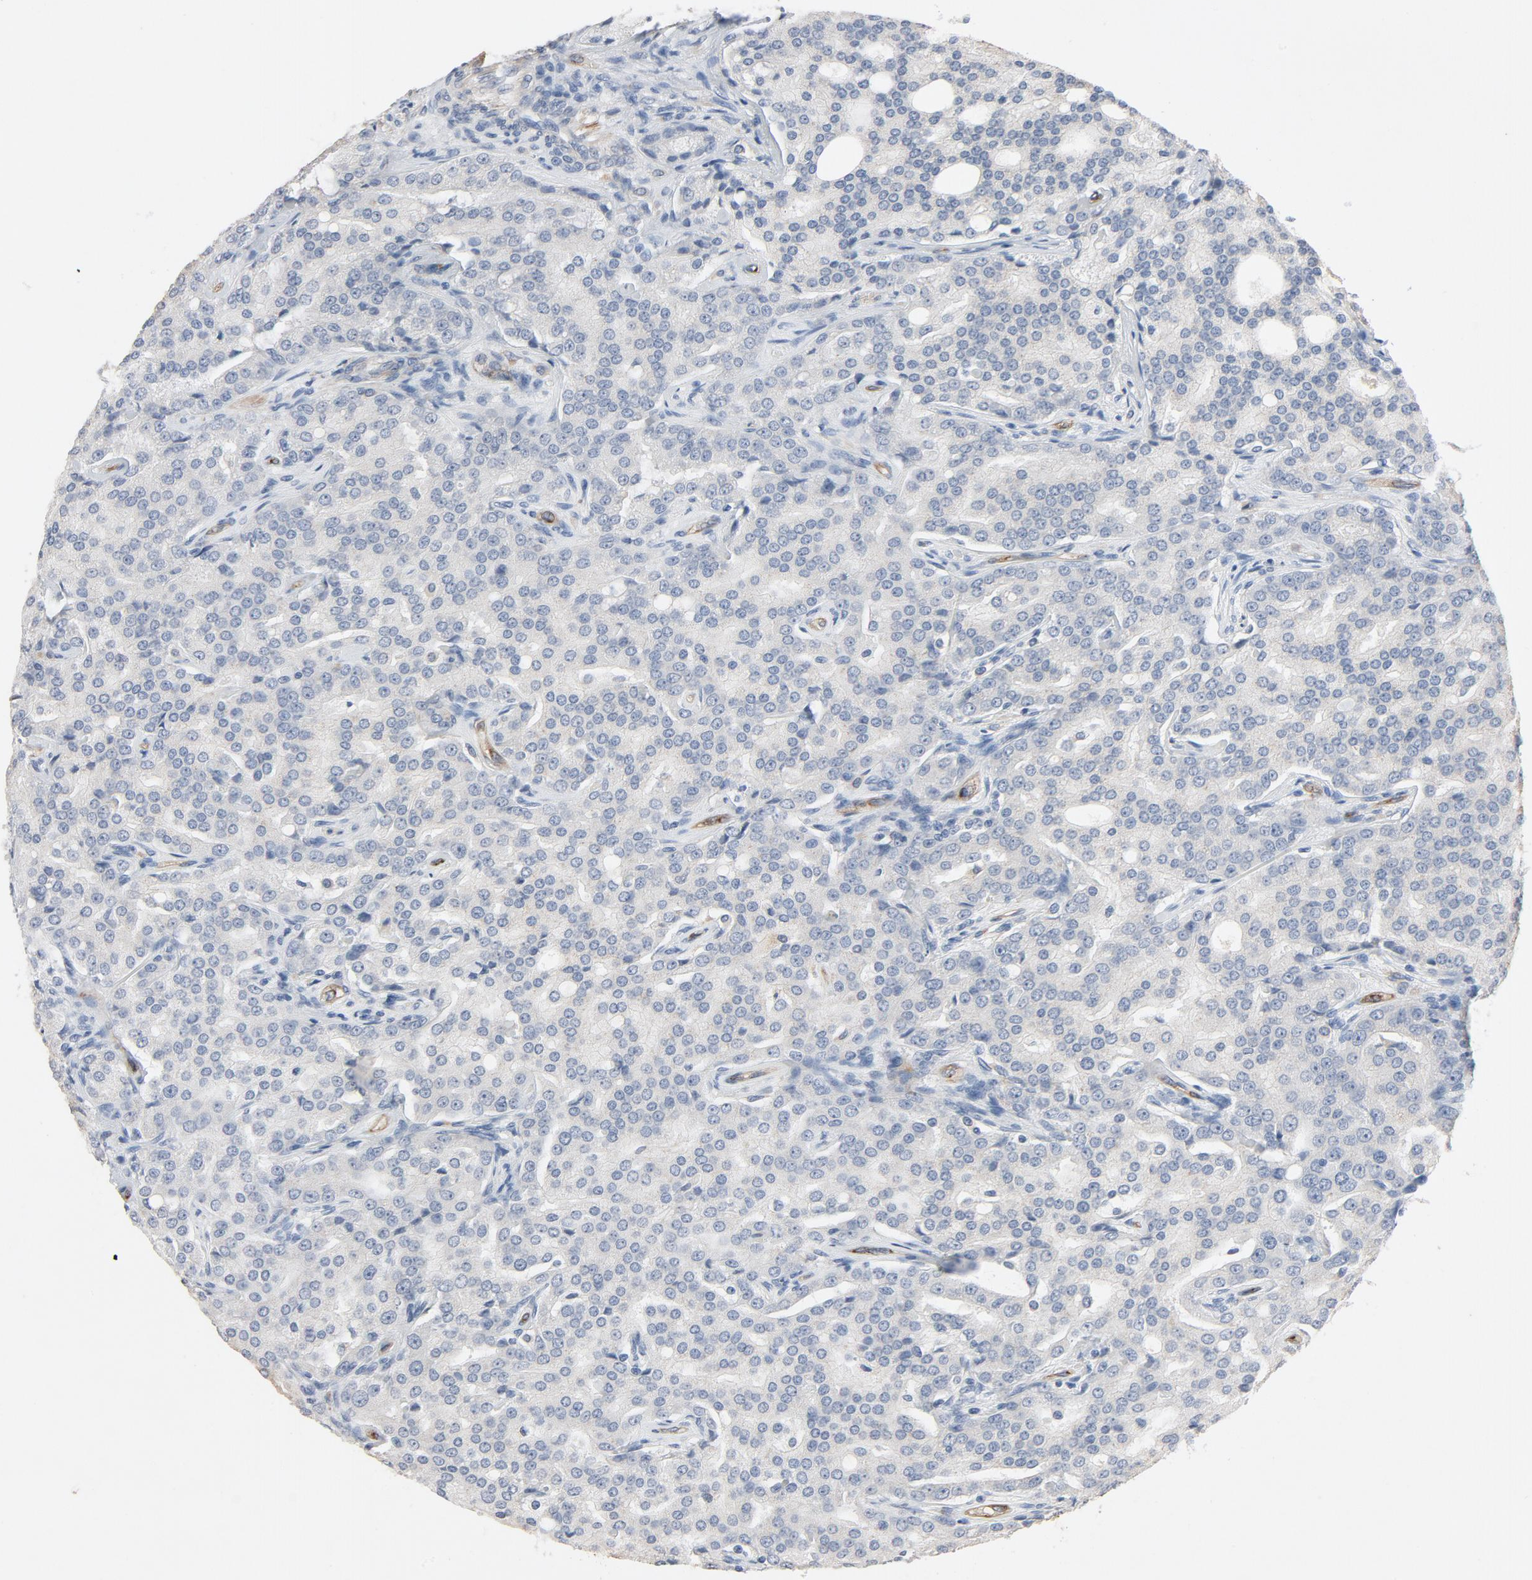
{"staining": {"intensity": "negative", "quantity": "none", "location": "none"}, "tissue": "prostate cancer", "cell_type": "Tumor cells", "image_type": "cancer", "snomed": [{"axis": "morphology", "description": "Adenocarcinoma, High grade"}, {"axis": "topography", "description": "Prostate"}], "caption": "DAB immunohistochemical staining of human prostate adenocarcinoma (high-grade) demonstrates no significant staining in tumor cells. (Stains: DAB immunohistochemistry with hematoxylin counter stain, Microscopy: brightfield microscopy at high magnification).", "gene": "KDR", "patient": {"sex": "male", "age": 72}}